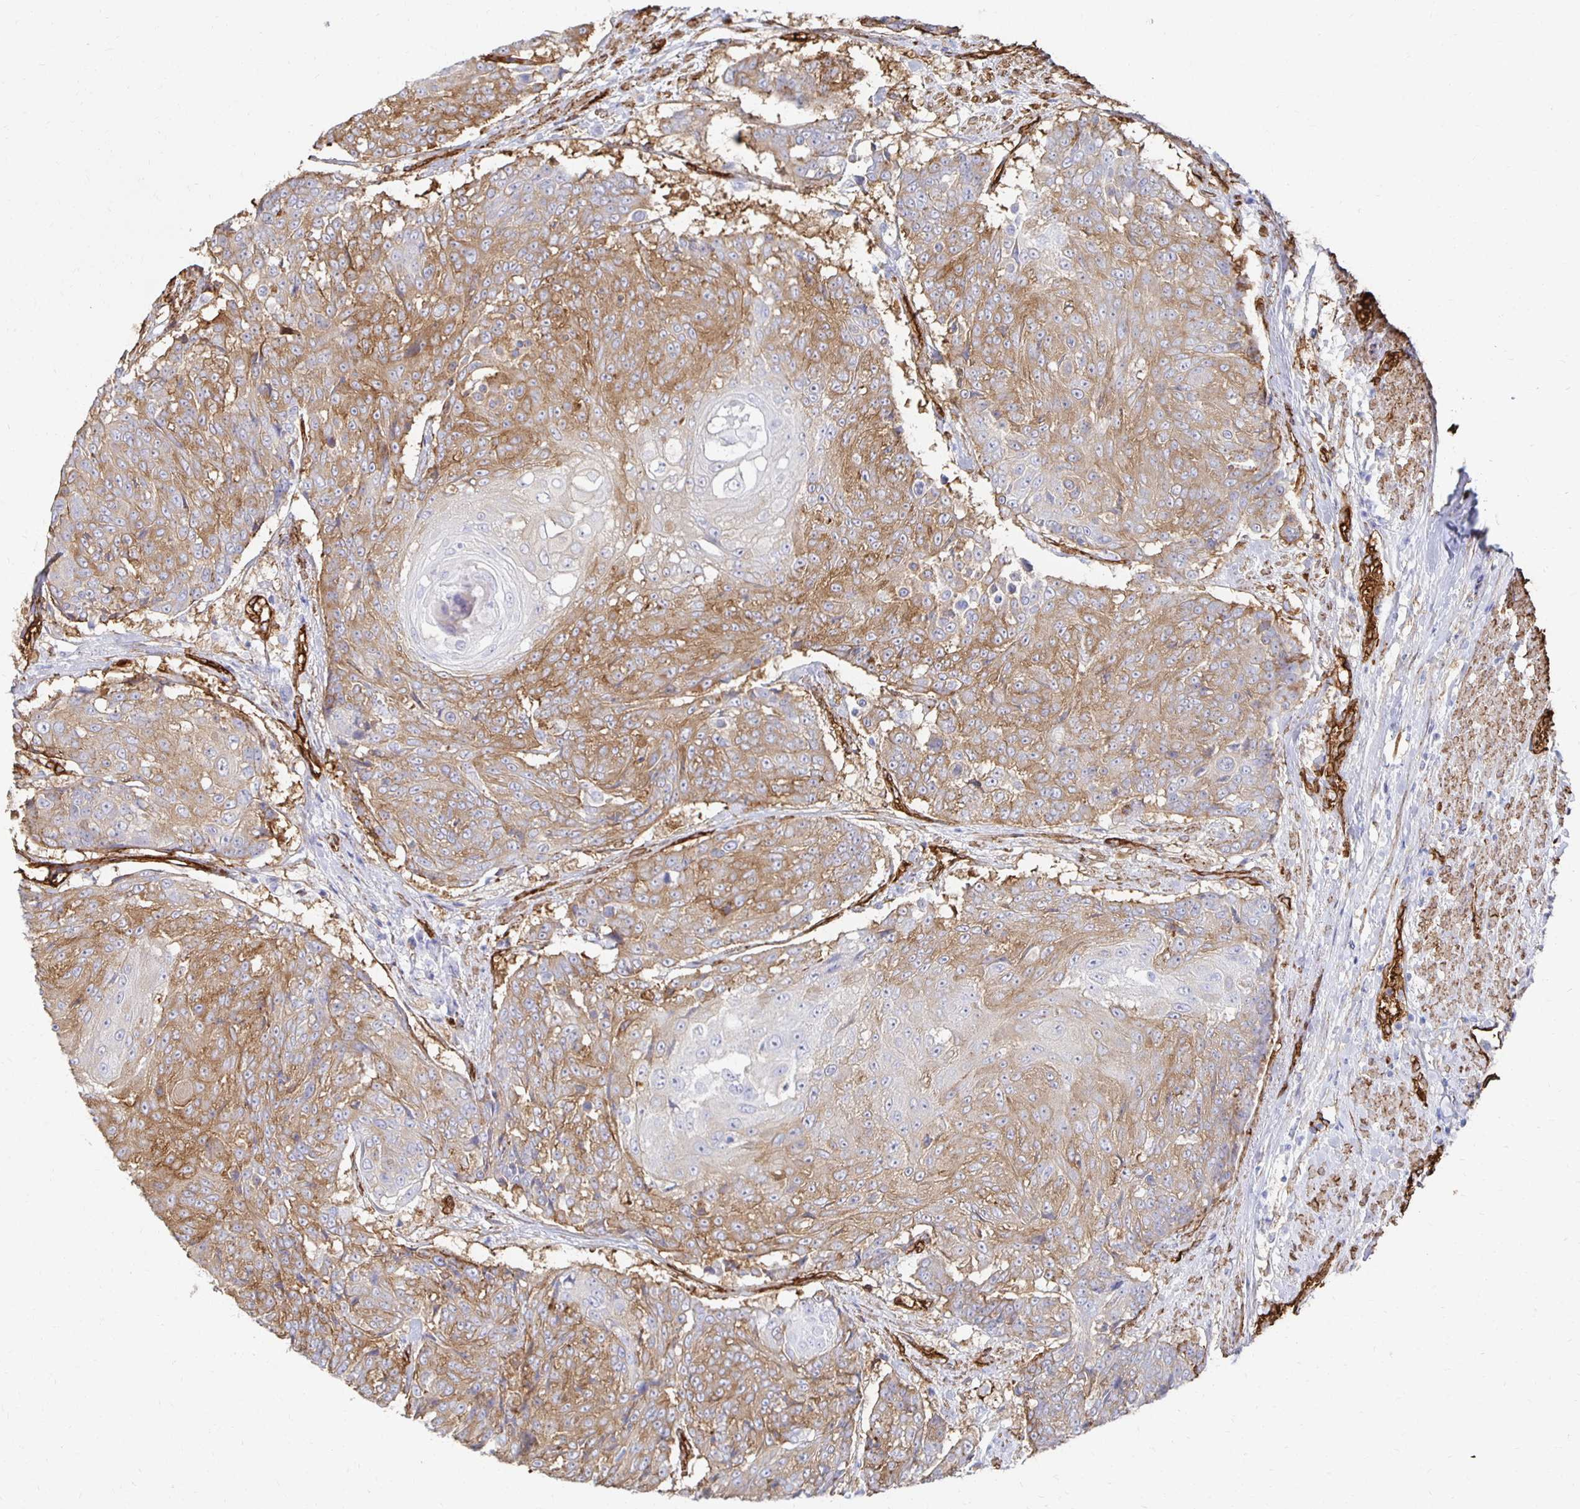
{"staining": {"intensity": "moderate", "quantity": "25%-75%", "location": "cytoplasmic/membranous"}, "tissue": "urothelial cancer", "cell_type": "Tumor cells", "image_type": "cancer", "snomed": [{"axis": "morphology", "description": "Urothelial carcinoma, High grade"}, {"axis": "topography", "description": "Urinary bladder"}], "caption": "IHC photomicrograph of neoplastic tissue: urothelial carcinoma (high-grade) stained using immunohistochemistry demonstrates medium levels of moderate protein expression localized specifically in the cytoplasmic/membranous of tumor cells, appearing as a cytoplasmic/membranous brown color.", "gene": "VIPR2", "patient": {"sex": "female", "age": 63}}